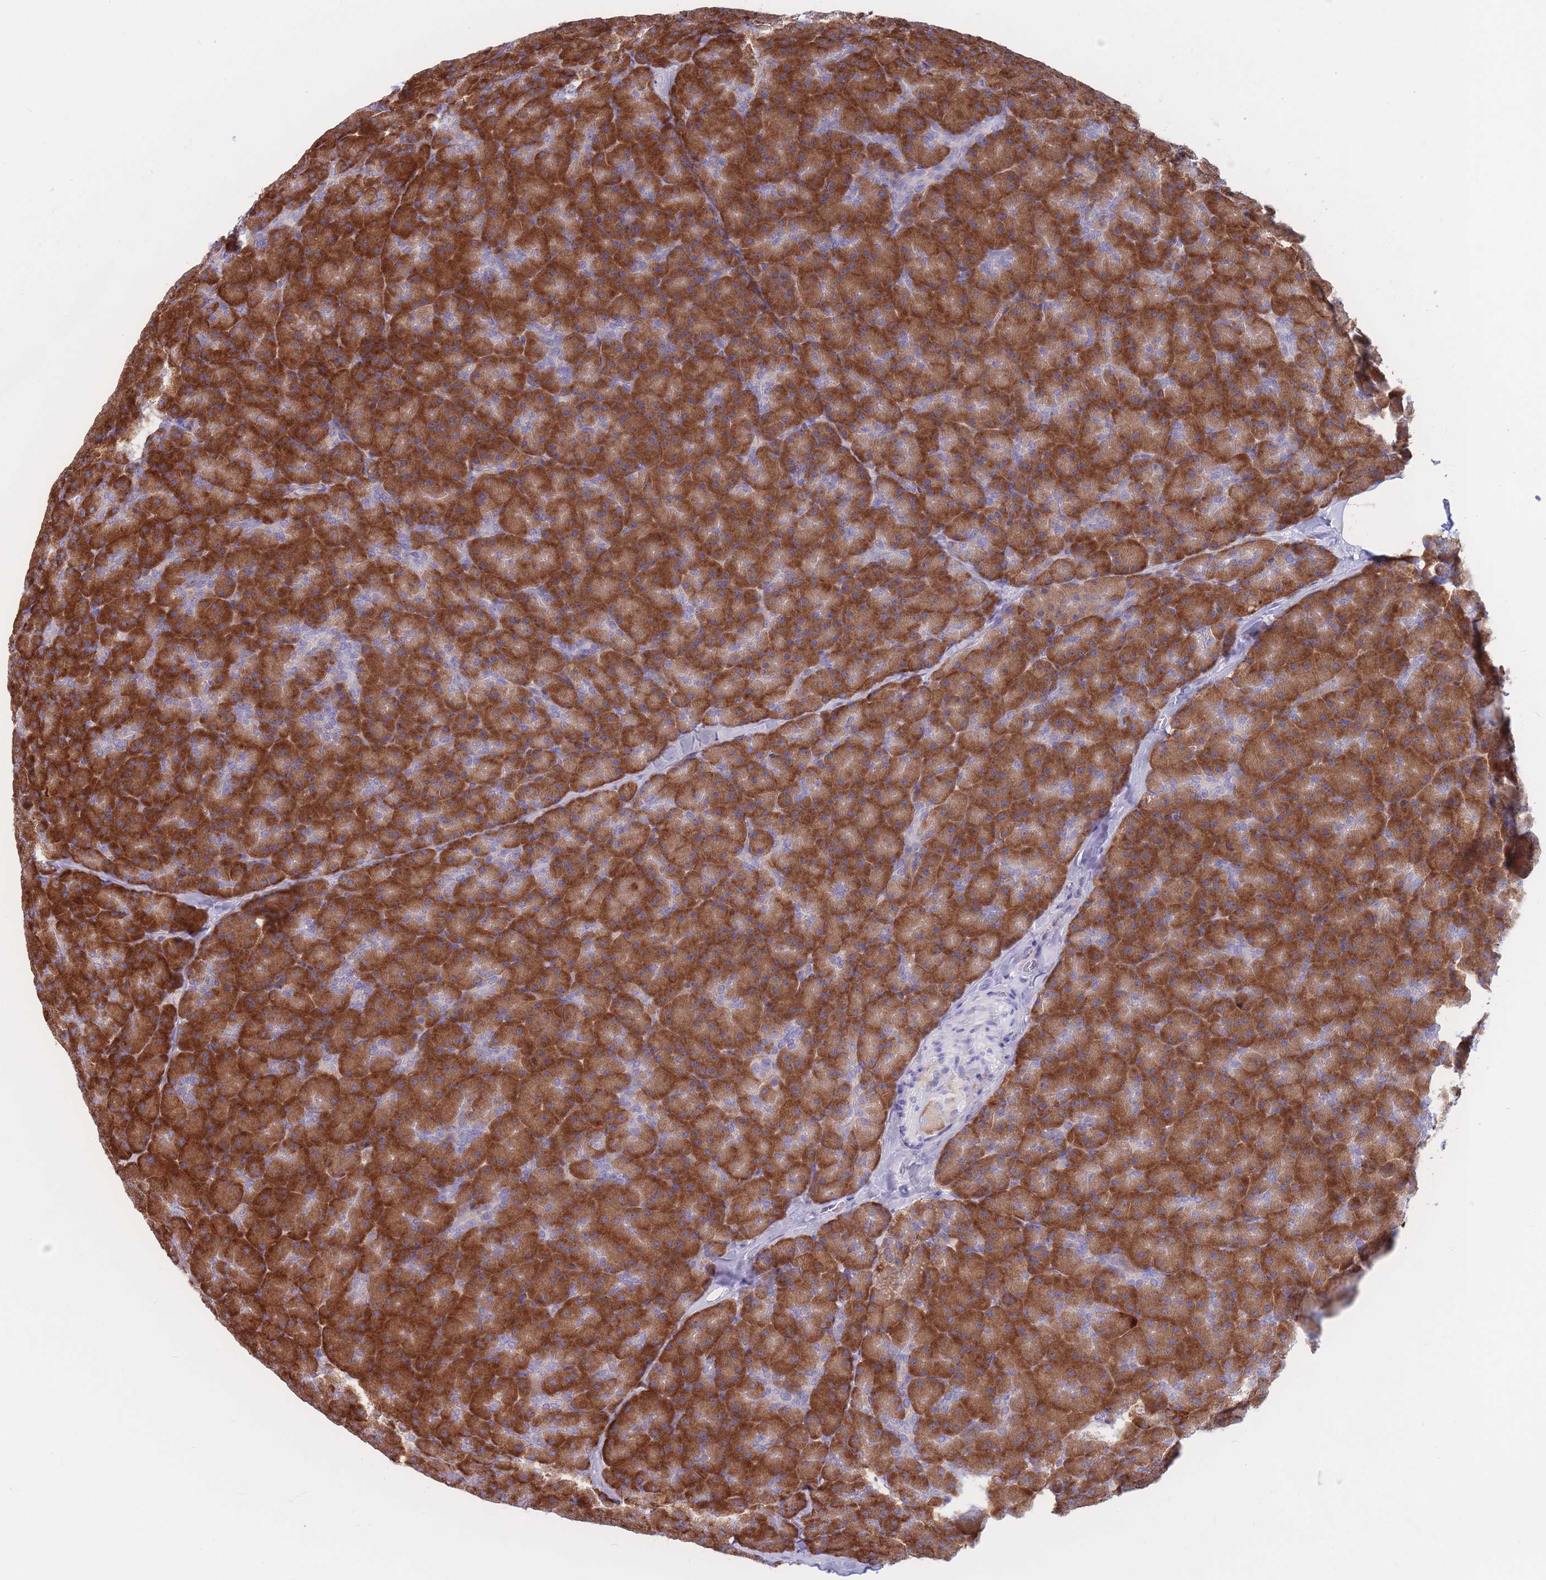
{"staining": {"intensity": "strong", "quantity": ">75%", "location": "cytoplasmic/membranous"}, "tissue": "pancreas", "cell_type": "Exocrine glandular cells", "image_type": "normal", "snomed": [{"axis": "morphology", "description": "Normal tissue, NOS"}, {"axis": "topography", "description": "Pancreas"}], "caption": "Pancreas stained with a brown dye reveals strong cytoplasmic/membranous positive positivity in about >75% of exocrine glandular cells.", "gene": "RPL8", "patient": {"sex": "male", "age": 36}}